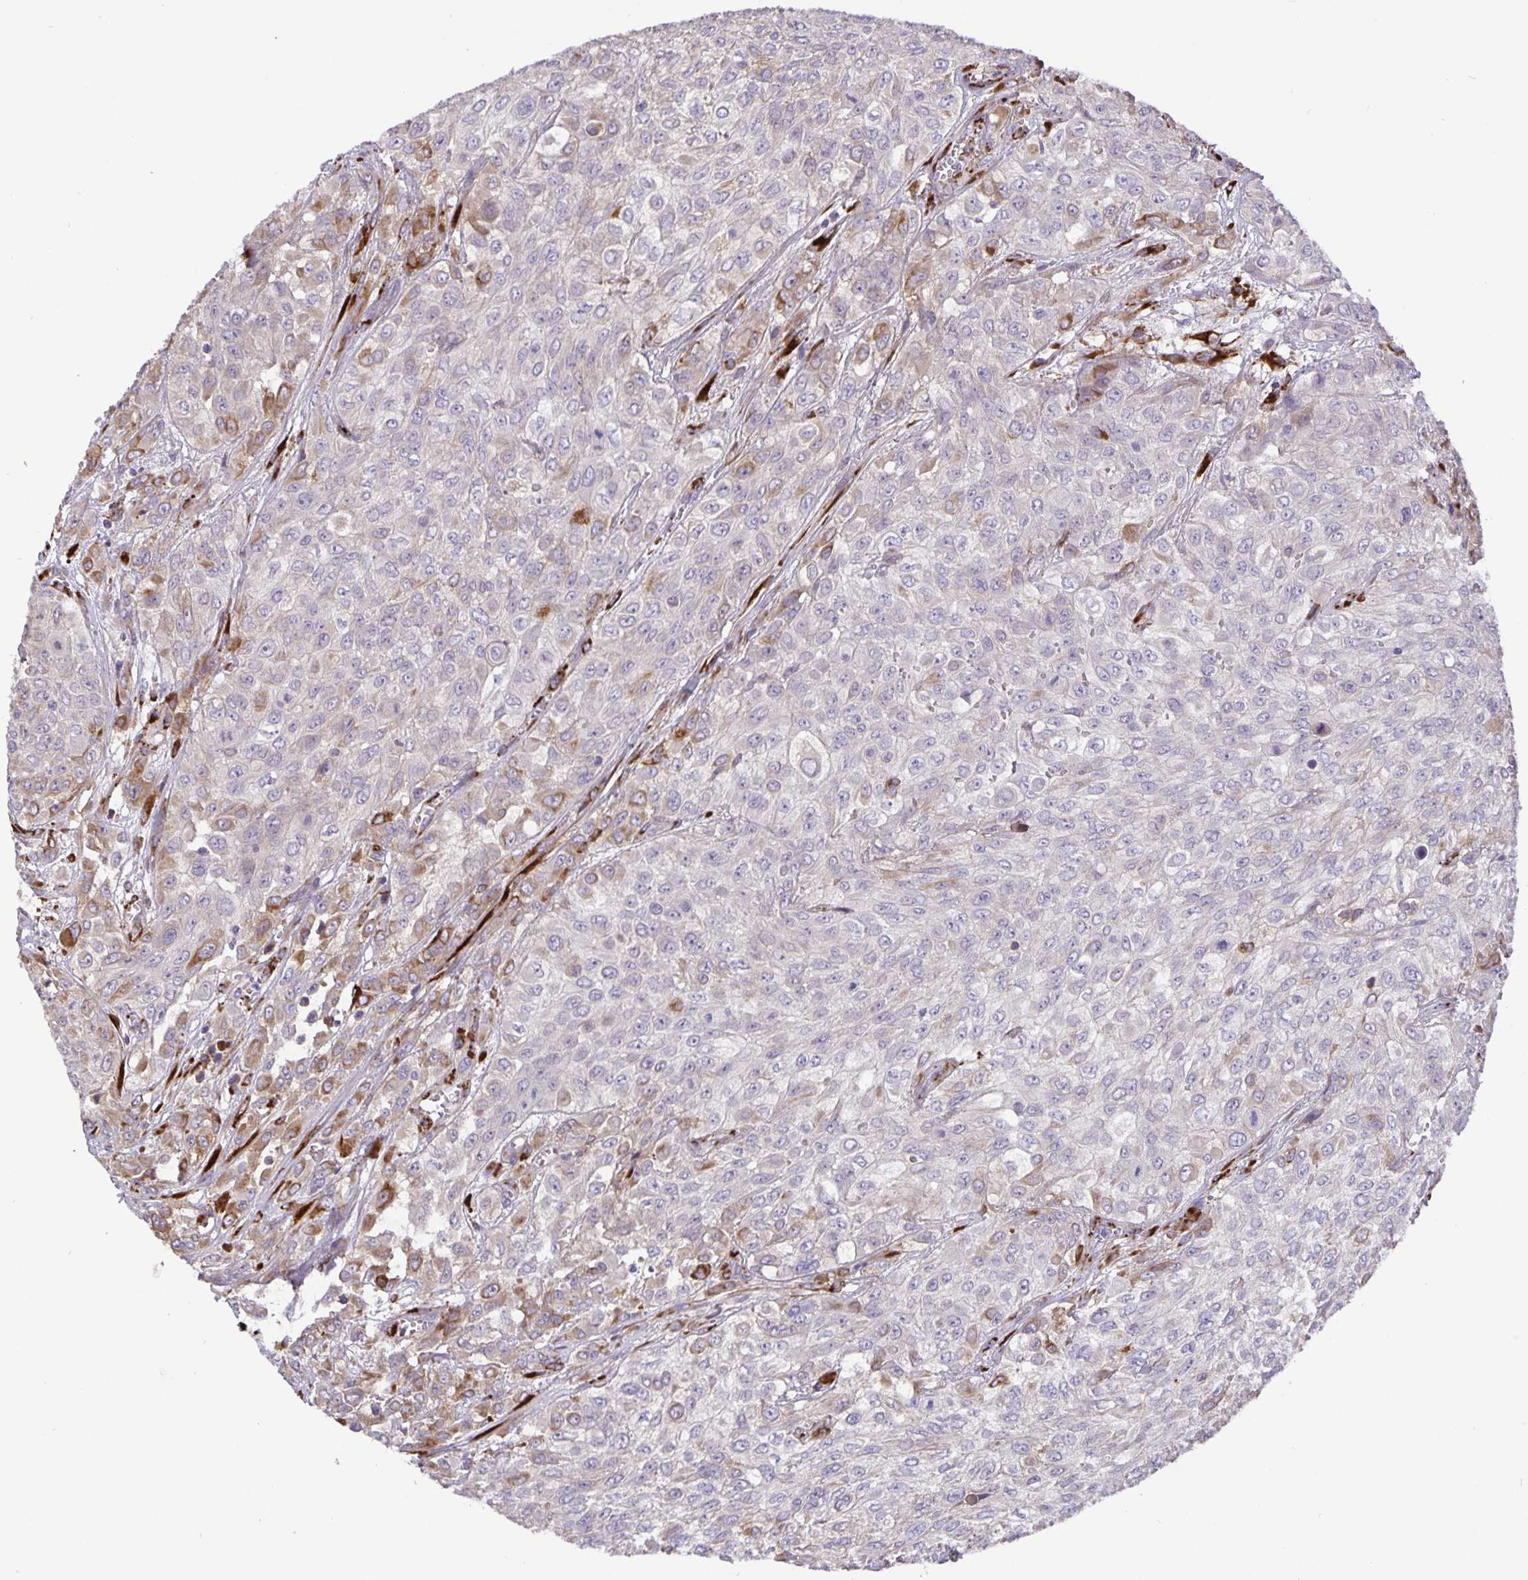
{"staining": {"intensity": "moderate", "quantity": "<25%", "location": "cytoplasmic/membranous"}, "tissue": "urothelial cancer", "cell_type": "Tumor cells", "image_type": "cancer", "snomed": [{"axis": "morphology", "description": "Urothelial carcinoma, High grade"}, {"axis": "topography", "description": "Urinary bladder"}], "caption": "IHC of urothelial cancer demonstrates low levels of moderate cytoplasmic/membranous staining in approximately <25% of tumor cells.", "gene": "EML6", "patient": {"sex": "male", "age": 57}}